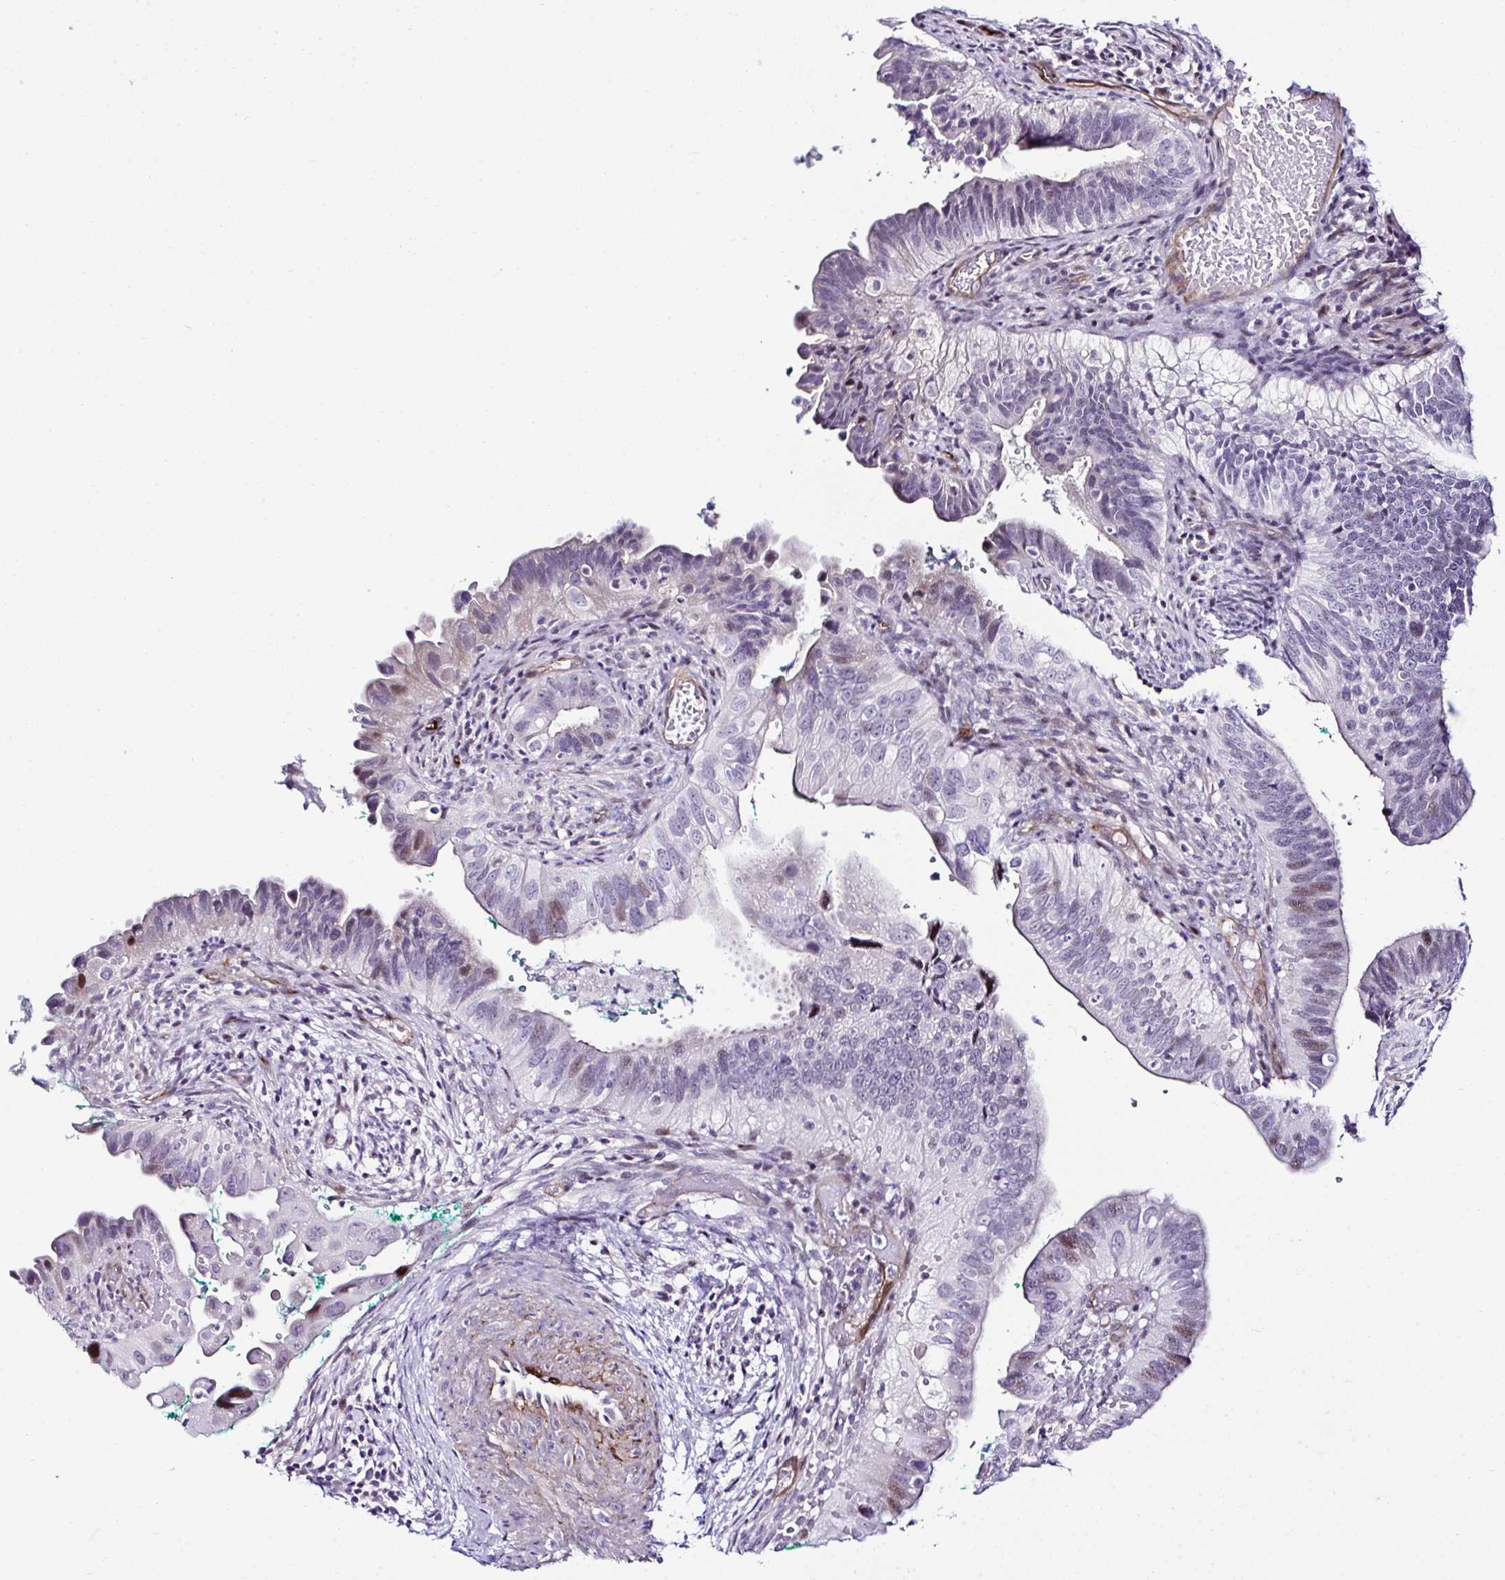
{"staining": {"intensity": "moderate", "quantity": "<25%", "location": "nuclear"}, "tissue": "cervical cancer", "cell_type": "Tumor cells", "image_type": "cancer", "snomed": [{"axis": "morphology", "description": "Adenocarcinoma, NOS"}, {"axis": "topography", "description": "Cervix"}], "caption": "A brown stain shows moderate nuclear positivity of a protein in cervical cancer tumor cells.", "gene": "FBXO34", "patient": {"sex": "female", "age": 42}}